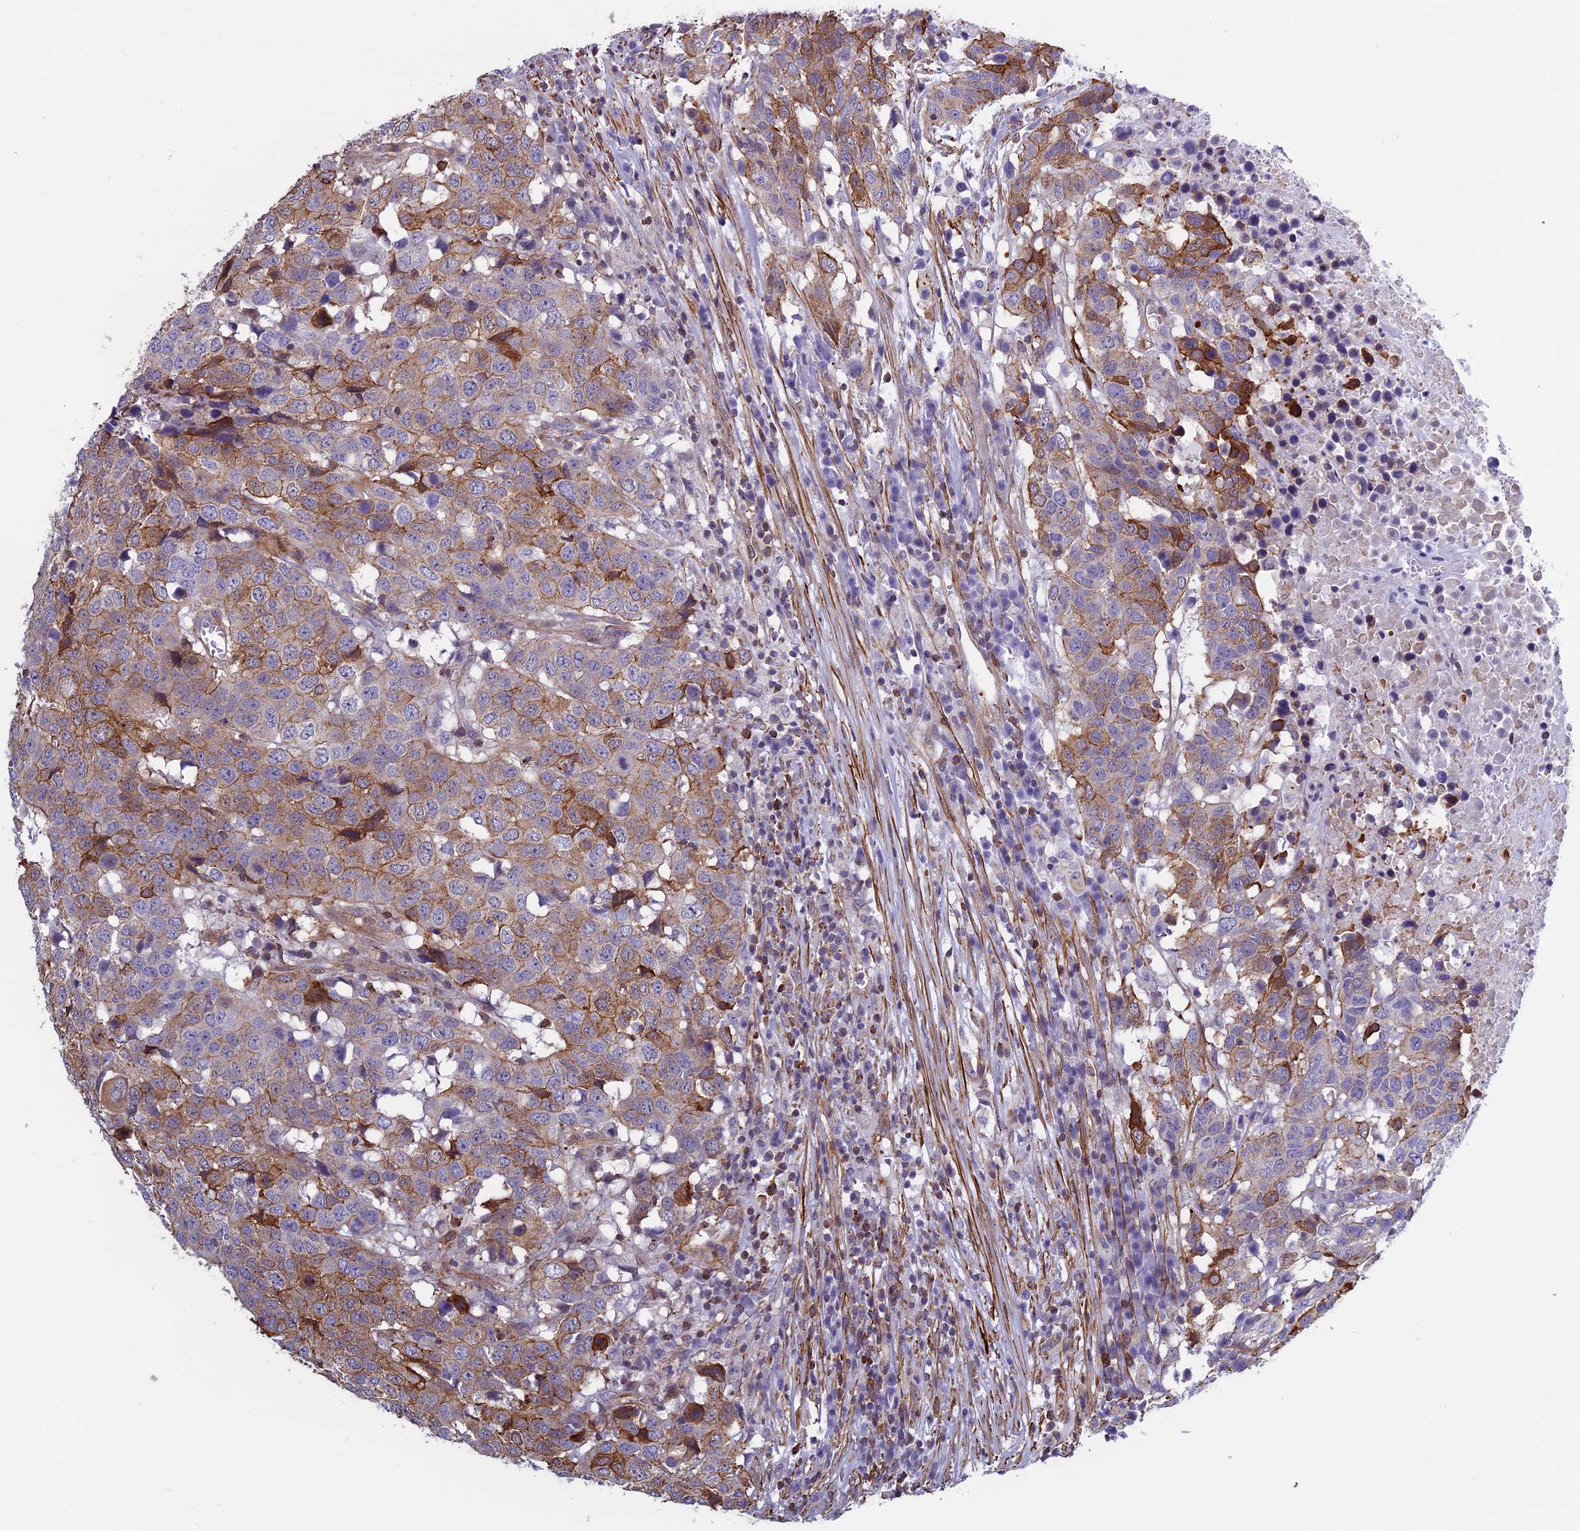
{"staining": {"intensity": "moderate", "quantity": "25%-75%", "location": "cytoplasmic/membranous"}, "tissue": "head and neck cancer", "cell_type": "Tumor cells", "image_type": "cancer", "snomed": [{"axis": "morphology", "description": "Squamous cell carcinoma, NOS"}, {"axis": "topography", "description": "Head-Neck"}], "caption": "A photomicrograph of human head and neck cancer (squamous cell carcinoma) stained for a protein exhibits moderate cytoplasmic/membranous brown staining in tumor cells.", "gene": "ANGPTL2", "patient": {"sex": "male", "age": 66}}